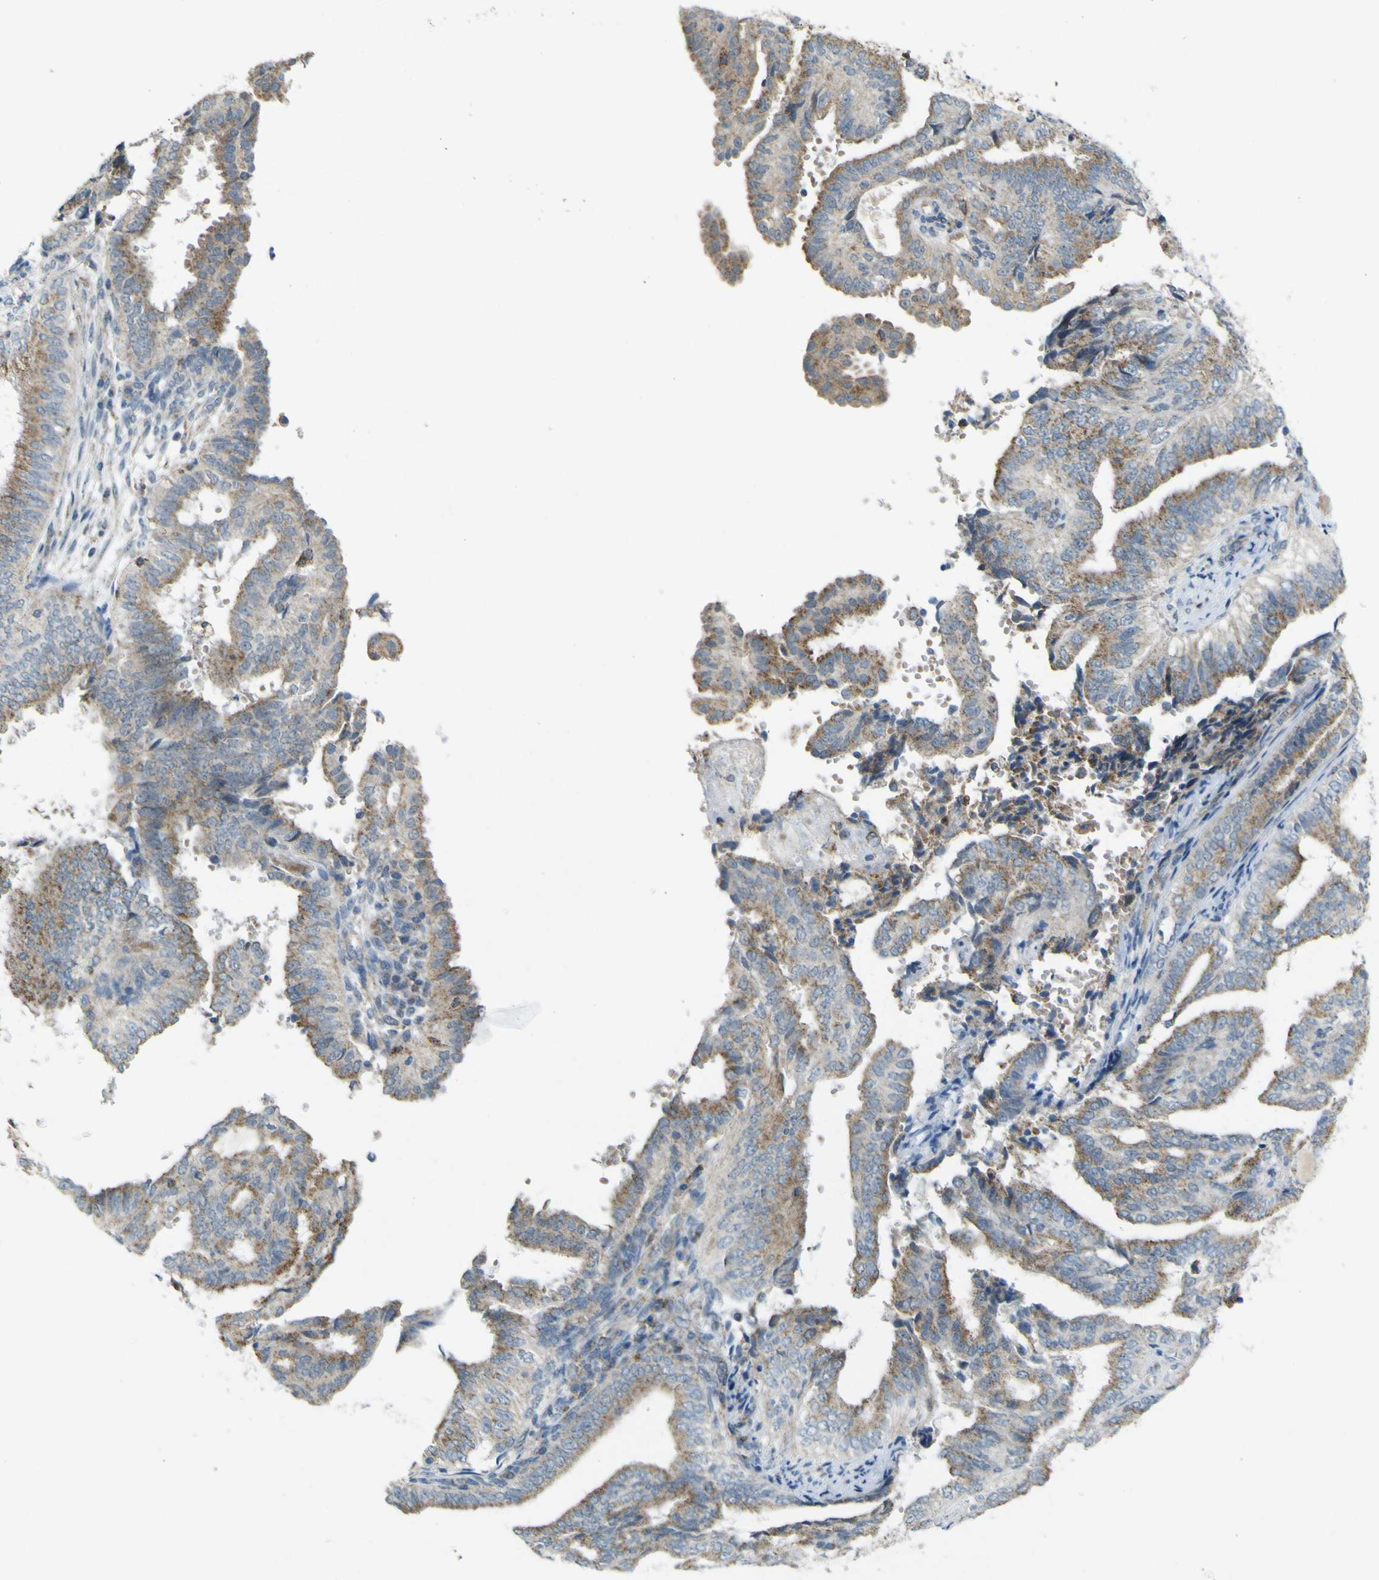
{"staining": {"intensity": "weak", "quantity": ">75%", "location": "cytoplasmic/membranous"}, "tissue": "endometrial cancer", "cell_type": "Tumor cells", "image_type": "cancer", "snomed": [{"axis": "morphology", "description": "Adenocarcinoma, NOS"}, {"axis": "topography", "description": "Endometrium"}], "caption": "This photomicrograph reveals endometrial cancer (adenocarcinoma) stained with immunohistochemistry to label a protein in brown. The cytoplasmic/membranous of tumor cells show weak positivity for the protein. Nuclei are counter-stained blue.", "gene": "ACBD5", "patient": {"sex": "female", "age": 58}}